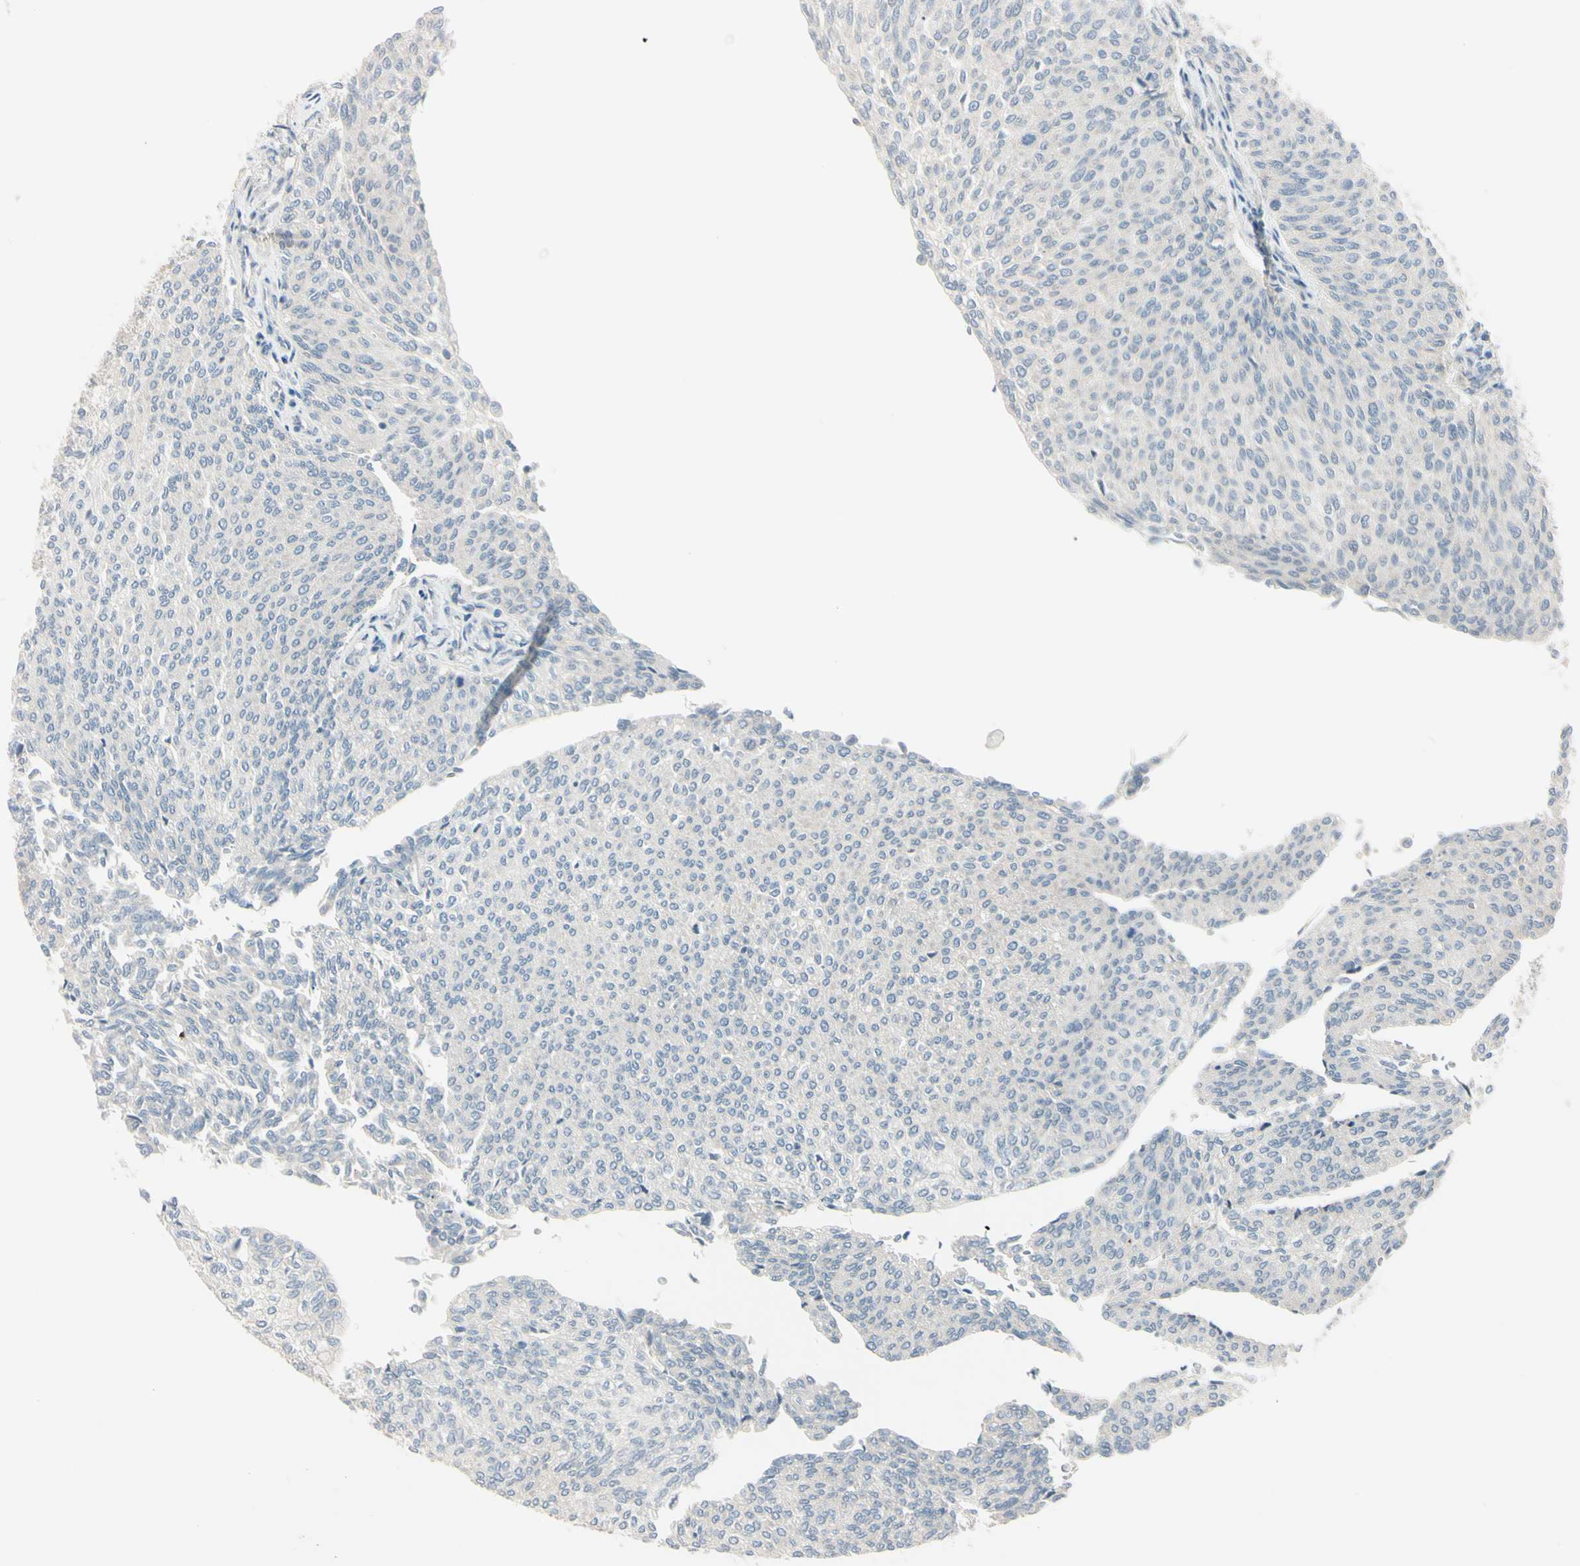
{"staining": {"intensity": "negative", "quantity": "none", "location": "none"}, "tissue": "urothelial cancer", "cell_type": "Tumor cells", "image_type": "cancer", "snomed": [{"axis": "morphology", "description": "Urothelial carcinoma, Low grade"}, {"axis": "topography", "description": "Urinary bladder"}], "caption": "Immunohistochemistry image of urothelial carcinoma (low-grade) stained for a protein (brown), which reveals no positivity in tumor cells.", "gene": "AATK", "patient": {"sex": "female", "age": 79}}